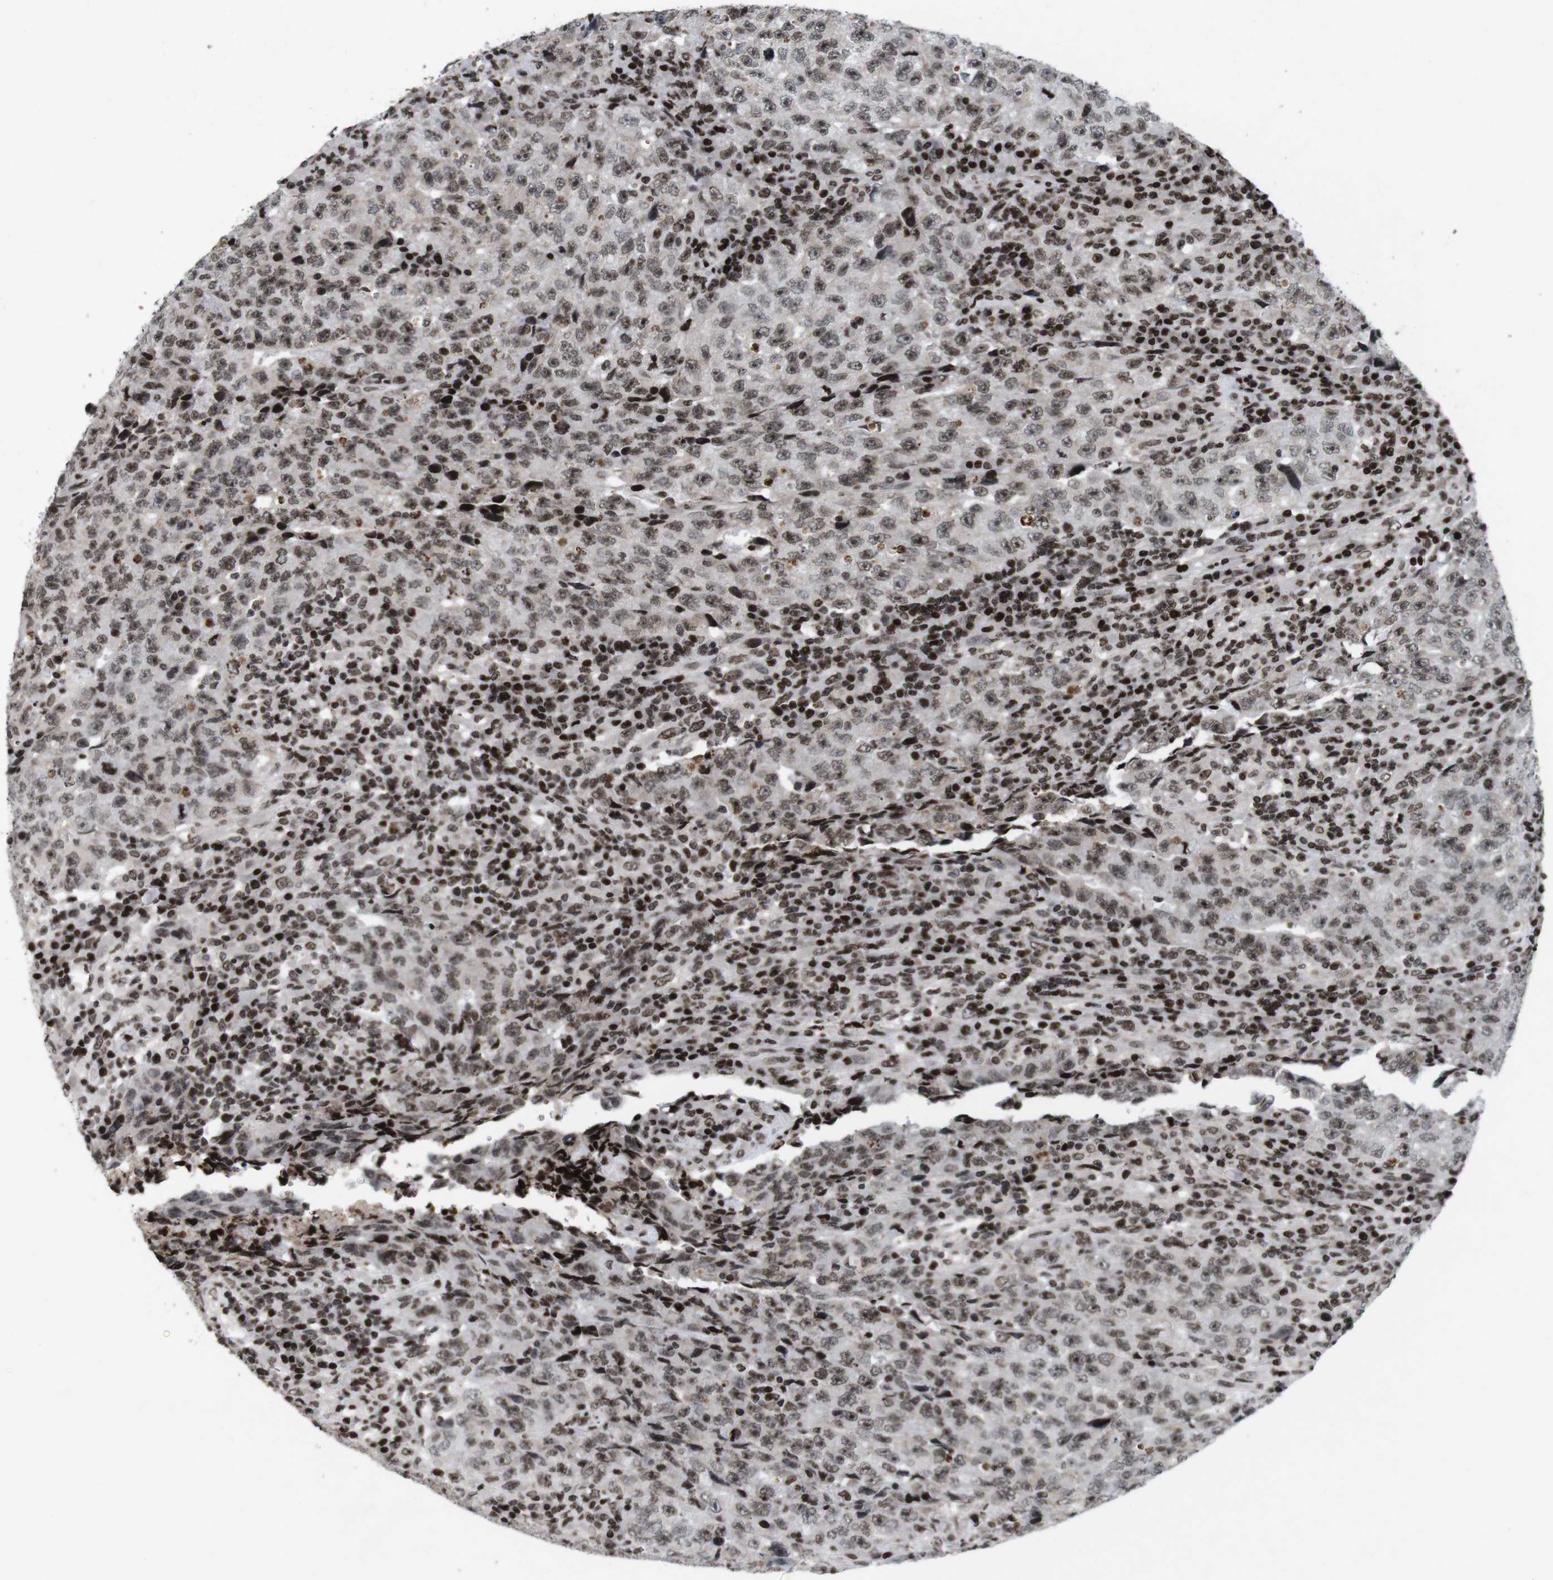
{"staining": {"intensity": "moderate", "quantity": ">75%", "location": "nuclear"}, "tissue": "testis cancer", "cell_type": "Tumor cells", "image_type": "cancer", "snomed": [{"axis": "morphology", "description": "Necrosis, NOS"}, {"axis": "morphology", "description": "Carcinoma, Embryonal, NOS"}, {"axis": "topography", "description": "Testis"}], "caption": "There is medium levels of moderate nuclear expression in tumor cells of embryonal carcinoma (testis), as demonstrated by immunohistochemical staining (brown color).", "gene": "MAGEH1", "patient": {"sex": "male", "age": 19}}